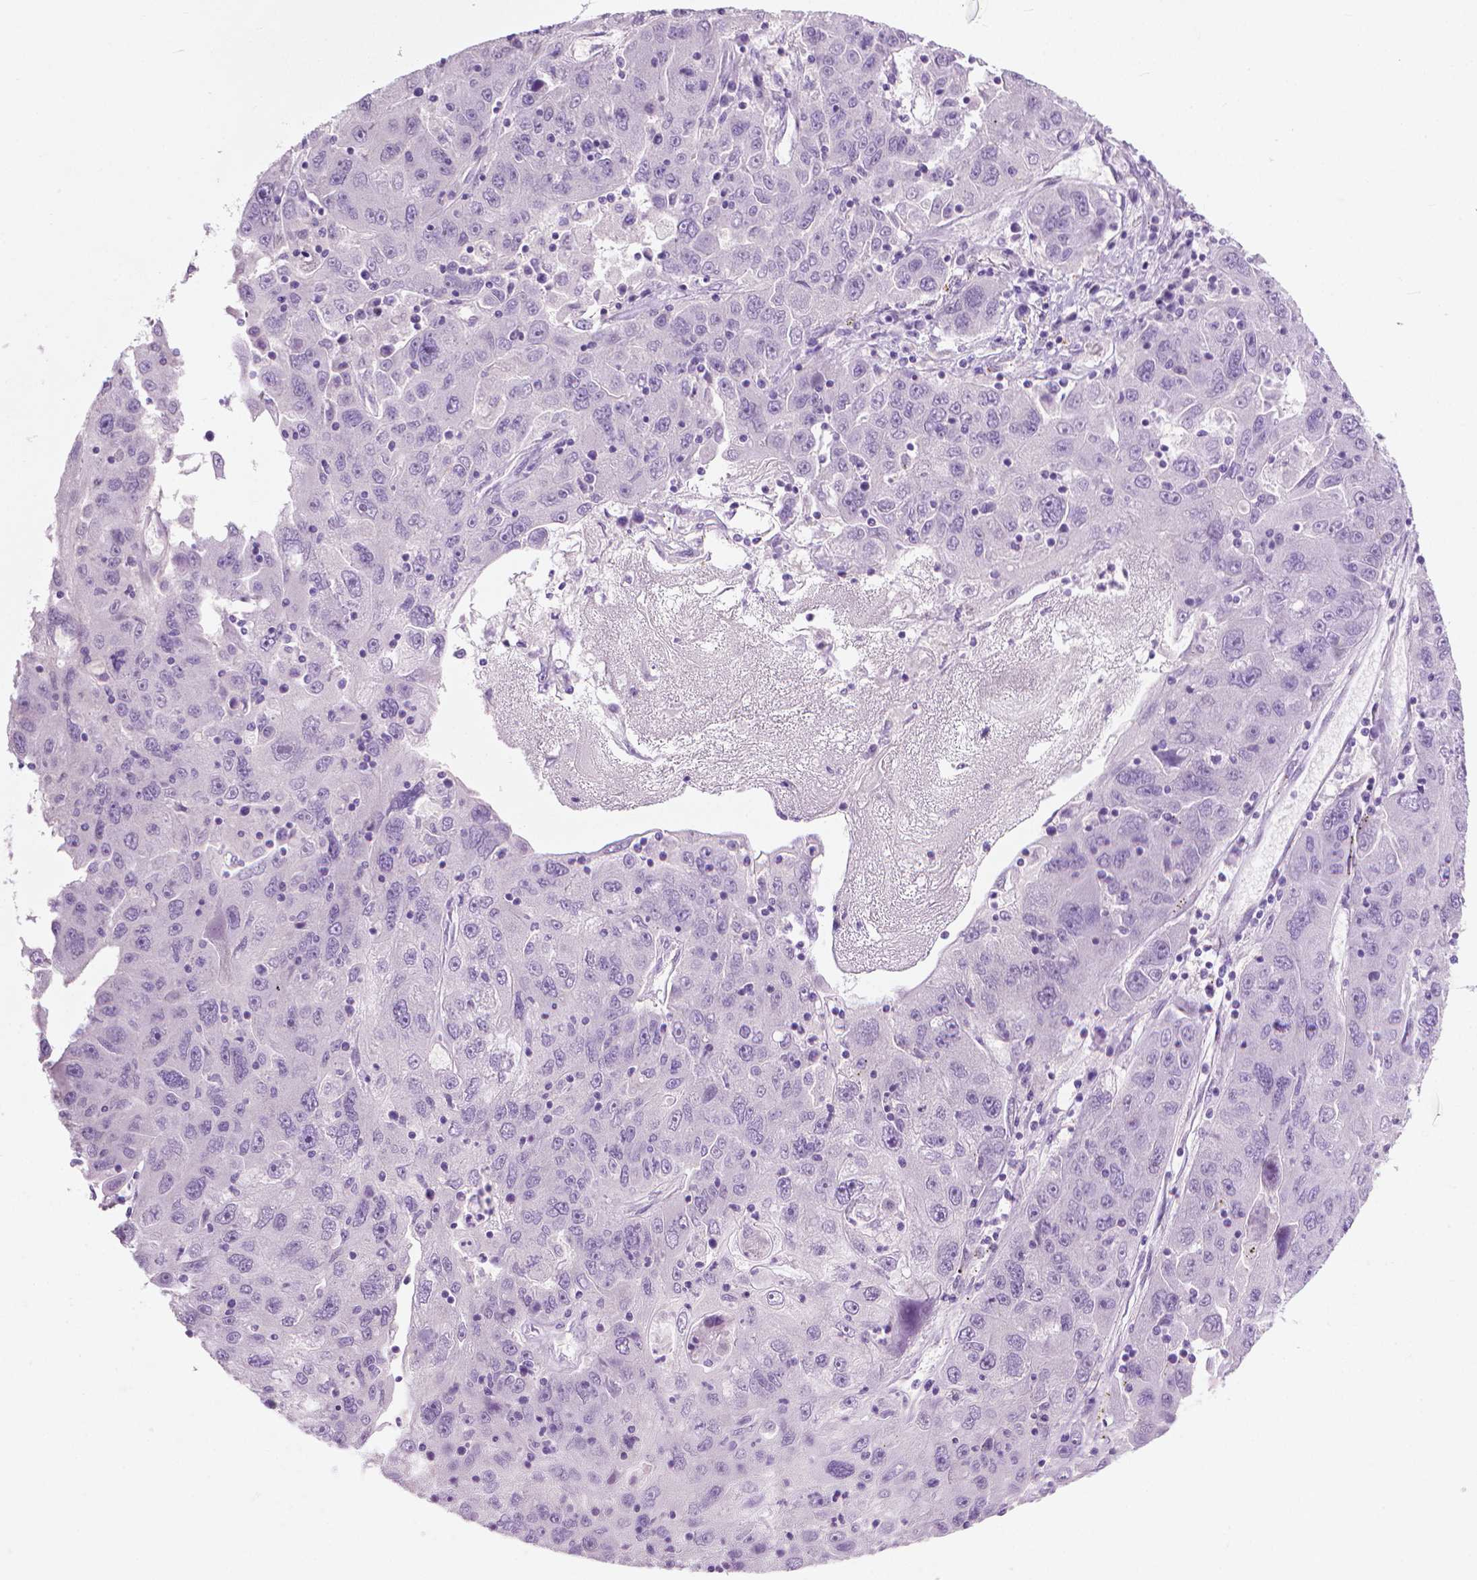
{"staining": {"intensity": "negative", "quantity": "none", "location": "none"}, "tissue": "stomach cancer", "cell_type": "Tumor cells", "image_type": "cancer", "snomed": [{"axis": "morphology", "description": "Adenocarcinoma, NOS"}, {"axis": "topography", "description": "Stomach"}], "caption": "A histopathology image of stomach cancer (adenocarcinoma) stained for a protein displays no brown staining in tumor cells.", "gene": "KRT73", "patient": {"sex": "male", "age": 56}}